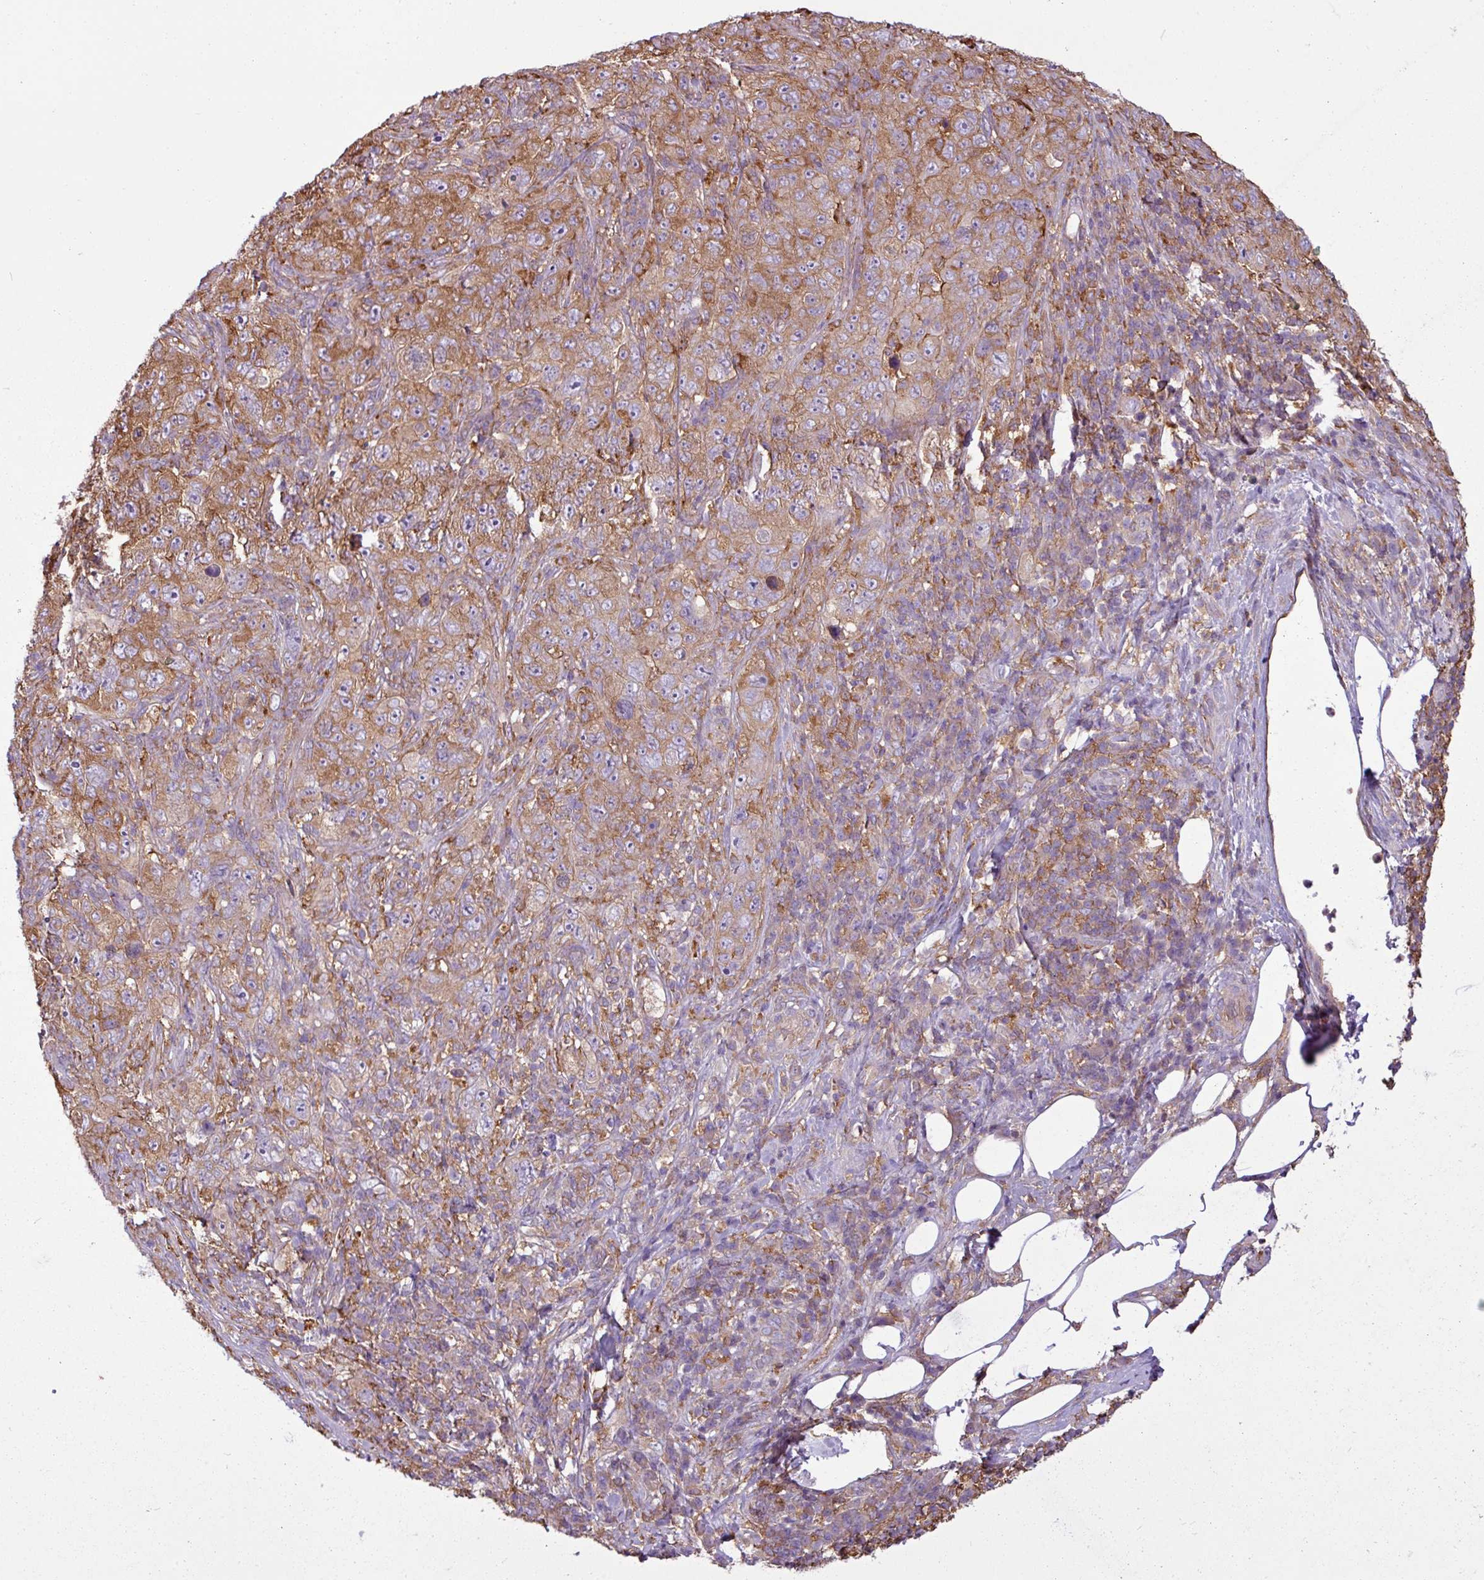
{"staining": {"intensity": "moderate", "quantity": ">75%", "location": "cytoplasmic/membranous"}, "tissue": "pancreatic cancer", "cell_type": "Tumor cells", "image_type": "cancer", "snomed": [{"axis": "morphology", "description": "Adenocarcinoma, NOS"}, {"axis": "topography", "description": "Pancreas"}], "caption": "There is medium levels of moderate cytoplasmic/membranous expression in tumor cells of pancreatic cancer (adenocarcinoma), as demonstrated by immunohistochemical staining (brown color).", "gene": "PACSIN2", "patient": {"sex": "male", "age": 68}}